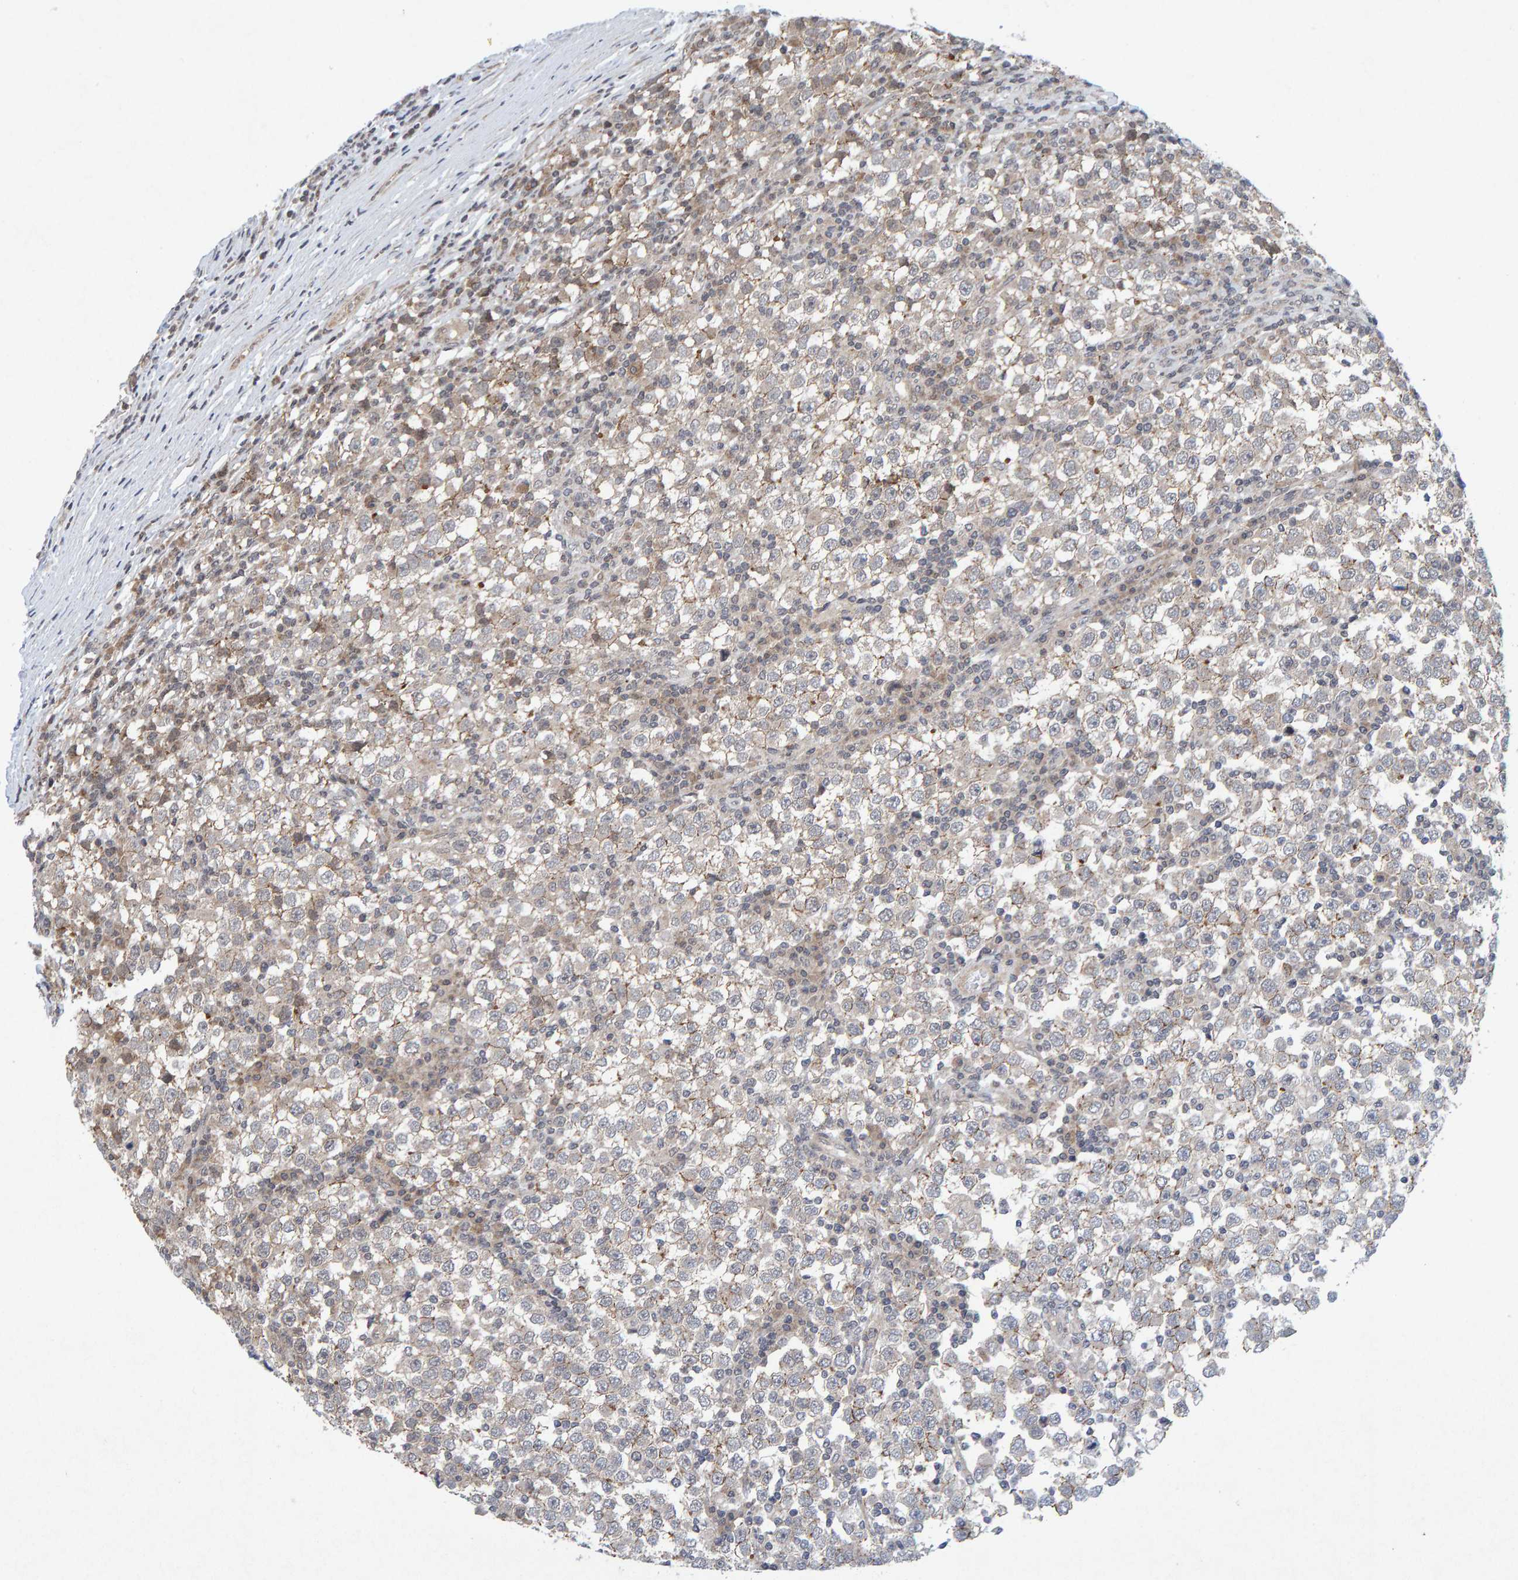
{"staining": {"intensity": "weak", "quantity": "<25%", "location": "cytoplasmic/membranous"}, "tissue": "testis cancer", "cell_type": "Tumor cells", "image_type": "cancer", "snomed": [{"axis": "morphology", "description": "Seminoma, NOS"}, {"axis": "topography", "description": "Testis"}], "caption": "The IHC histopathology image has no significant positivity in tumor cells of seminoma (testis) tissue.", "gene": "CDH2", "patient": {"sex": "male", "age": 65}}